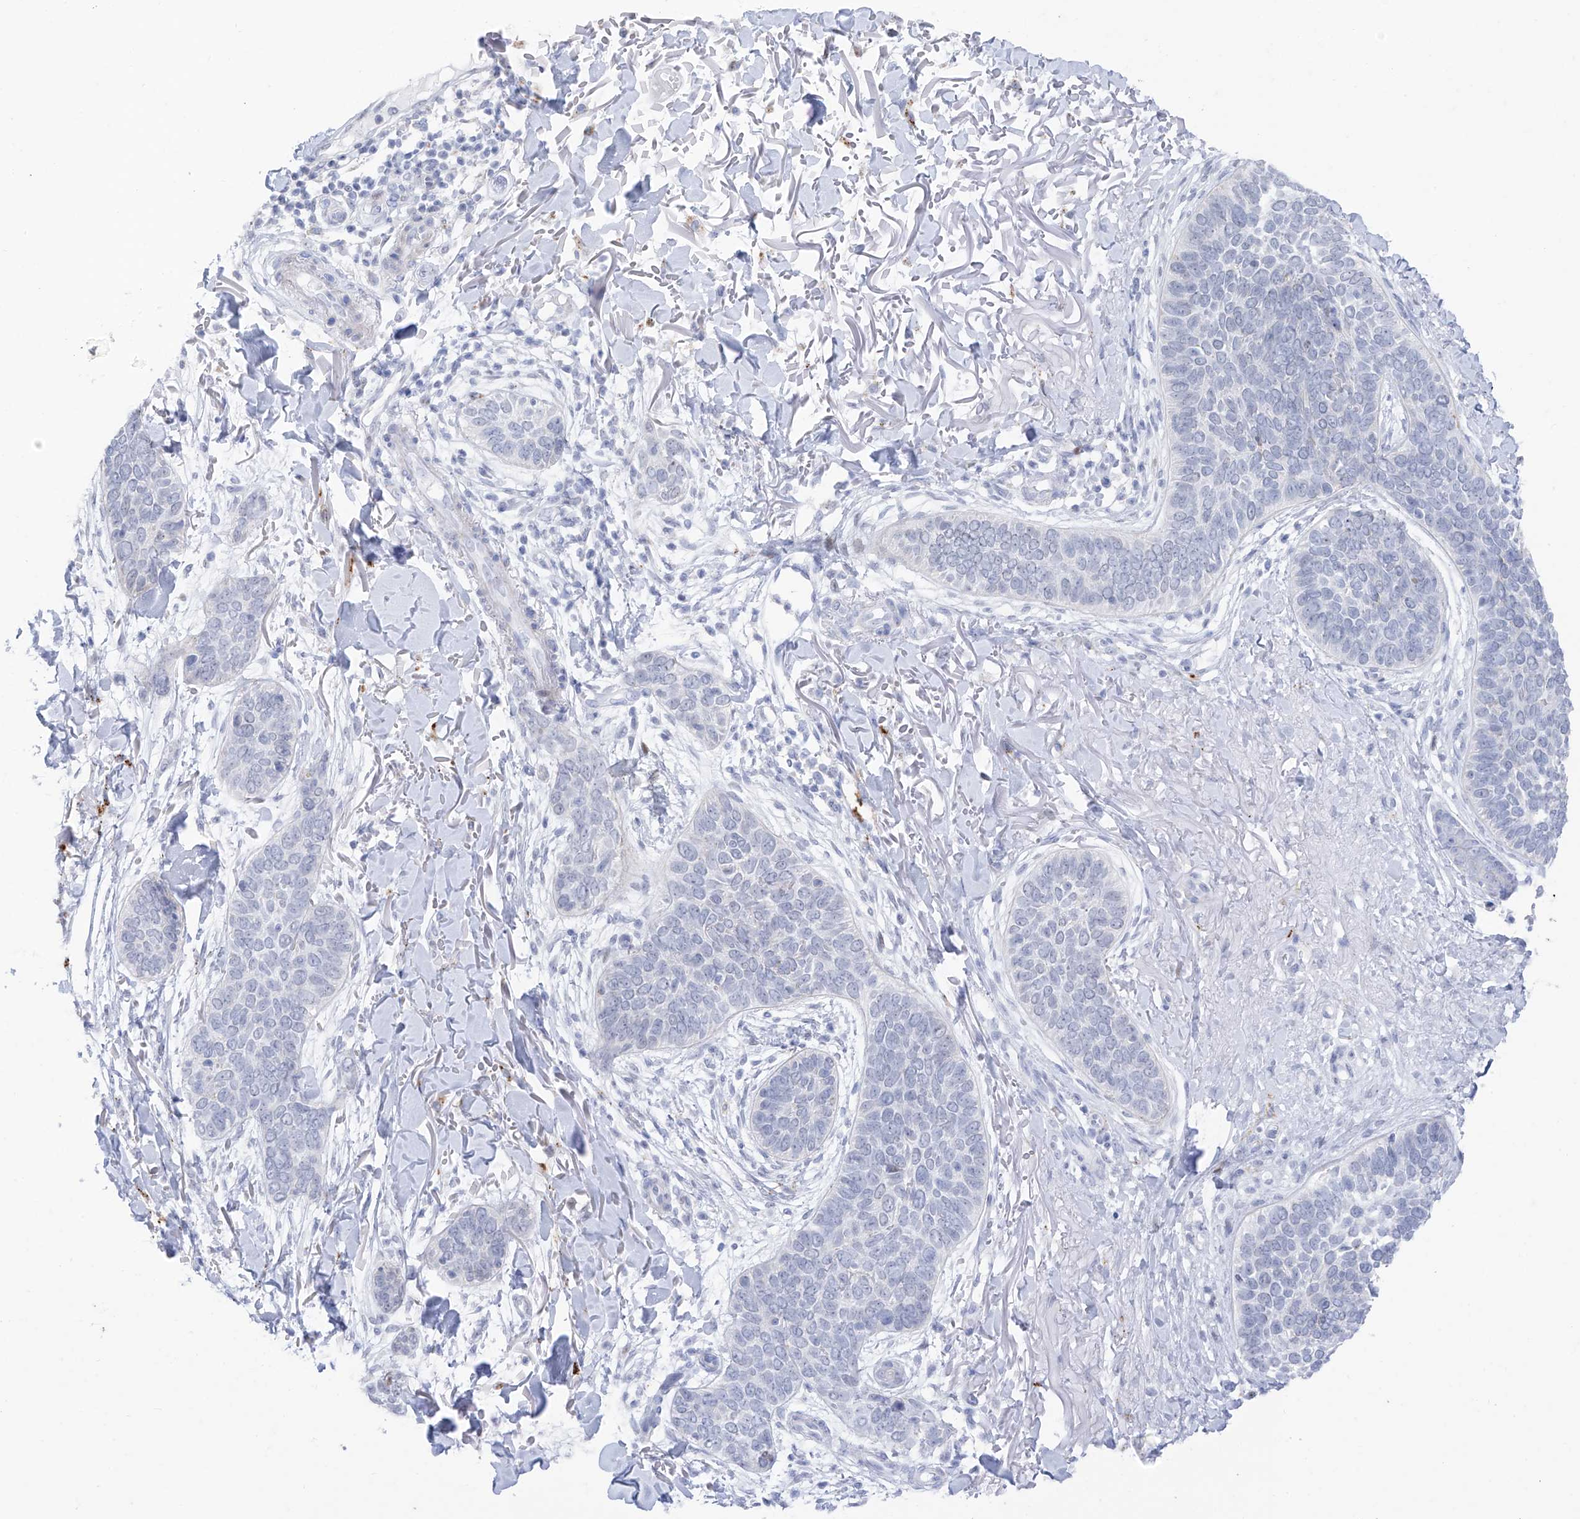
{"staining": {"intensity": "negative", "quantity": "none", "location": "none"}, "tissue": "skin cancer", "cell_type": "Tumor cells", "image_type": "cancer", "snomed": [{"axis": "morphology", "description": "Basal cell carcinoma"}, {"axis": "topography", "description": "Skin"}], "caption": "A high-resolution histopathology image shows immunohistochemistry (IHC) staining of basal cell carcinoma (skin), which demonstrates no significant positivity in tumor cells. (Immunohistochemistry, brightfield microscopy, high magnification).", "gene": "PSPH", "patient": {"sex": "male", "age": 85}}